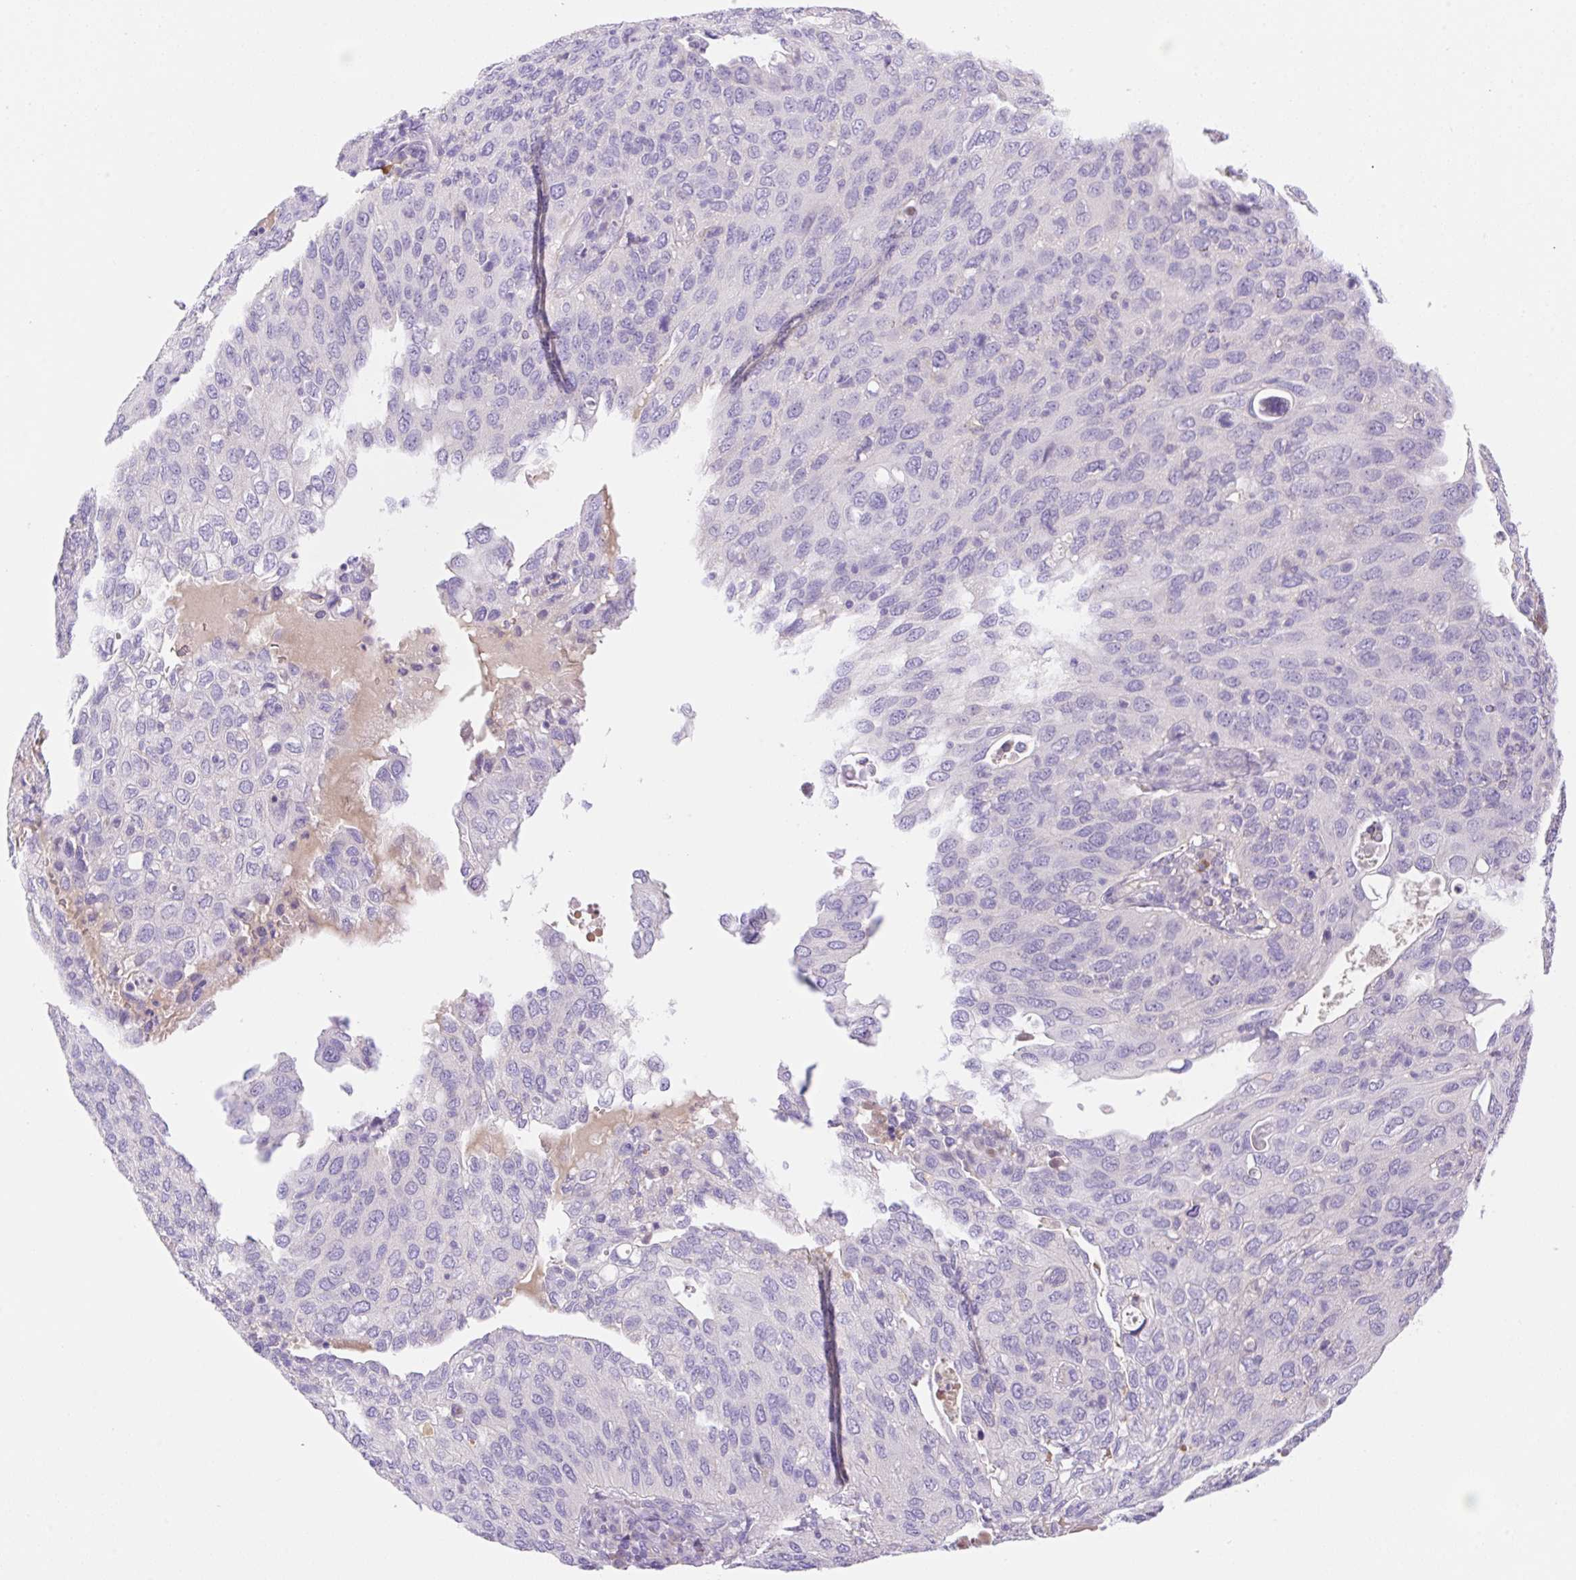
{"staining": {"intensity": "negative", "quantity": "none", "location": "none"}, "tissue": "cervical cancer", "cell_type": "Tumor cells", "image_type": "cancer", "snomed": [{"axis": "morphology", "description": "Squamous cell carcinoma, NOS"}, {"axis": "topography", "description": "Cervix"}], "caption": "The image displays no staining of tumor cells in squamous cell carcinoma (cervical).", "gene": "DENND5A", "patient": {"sex": "female", "age": 36}}